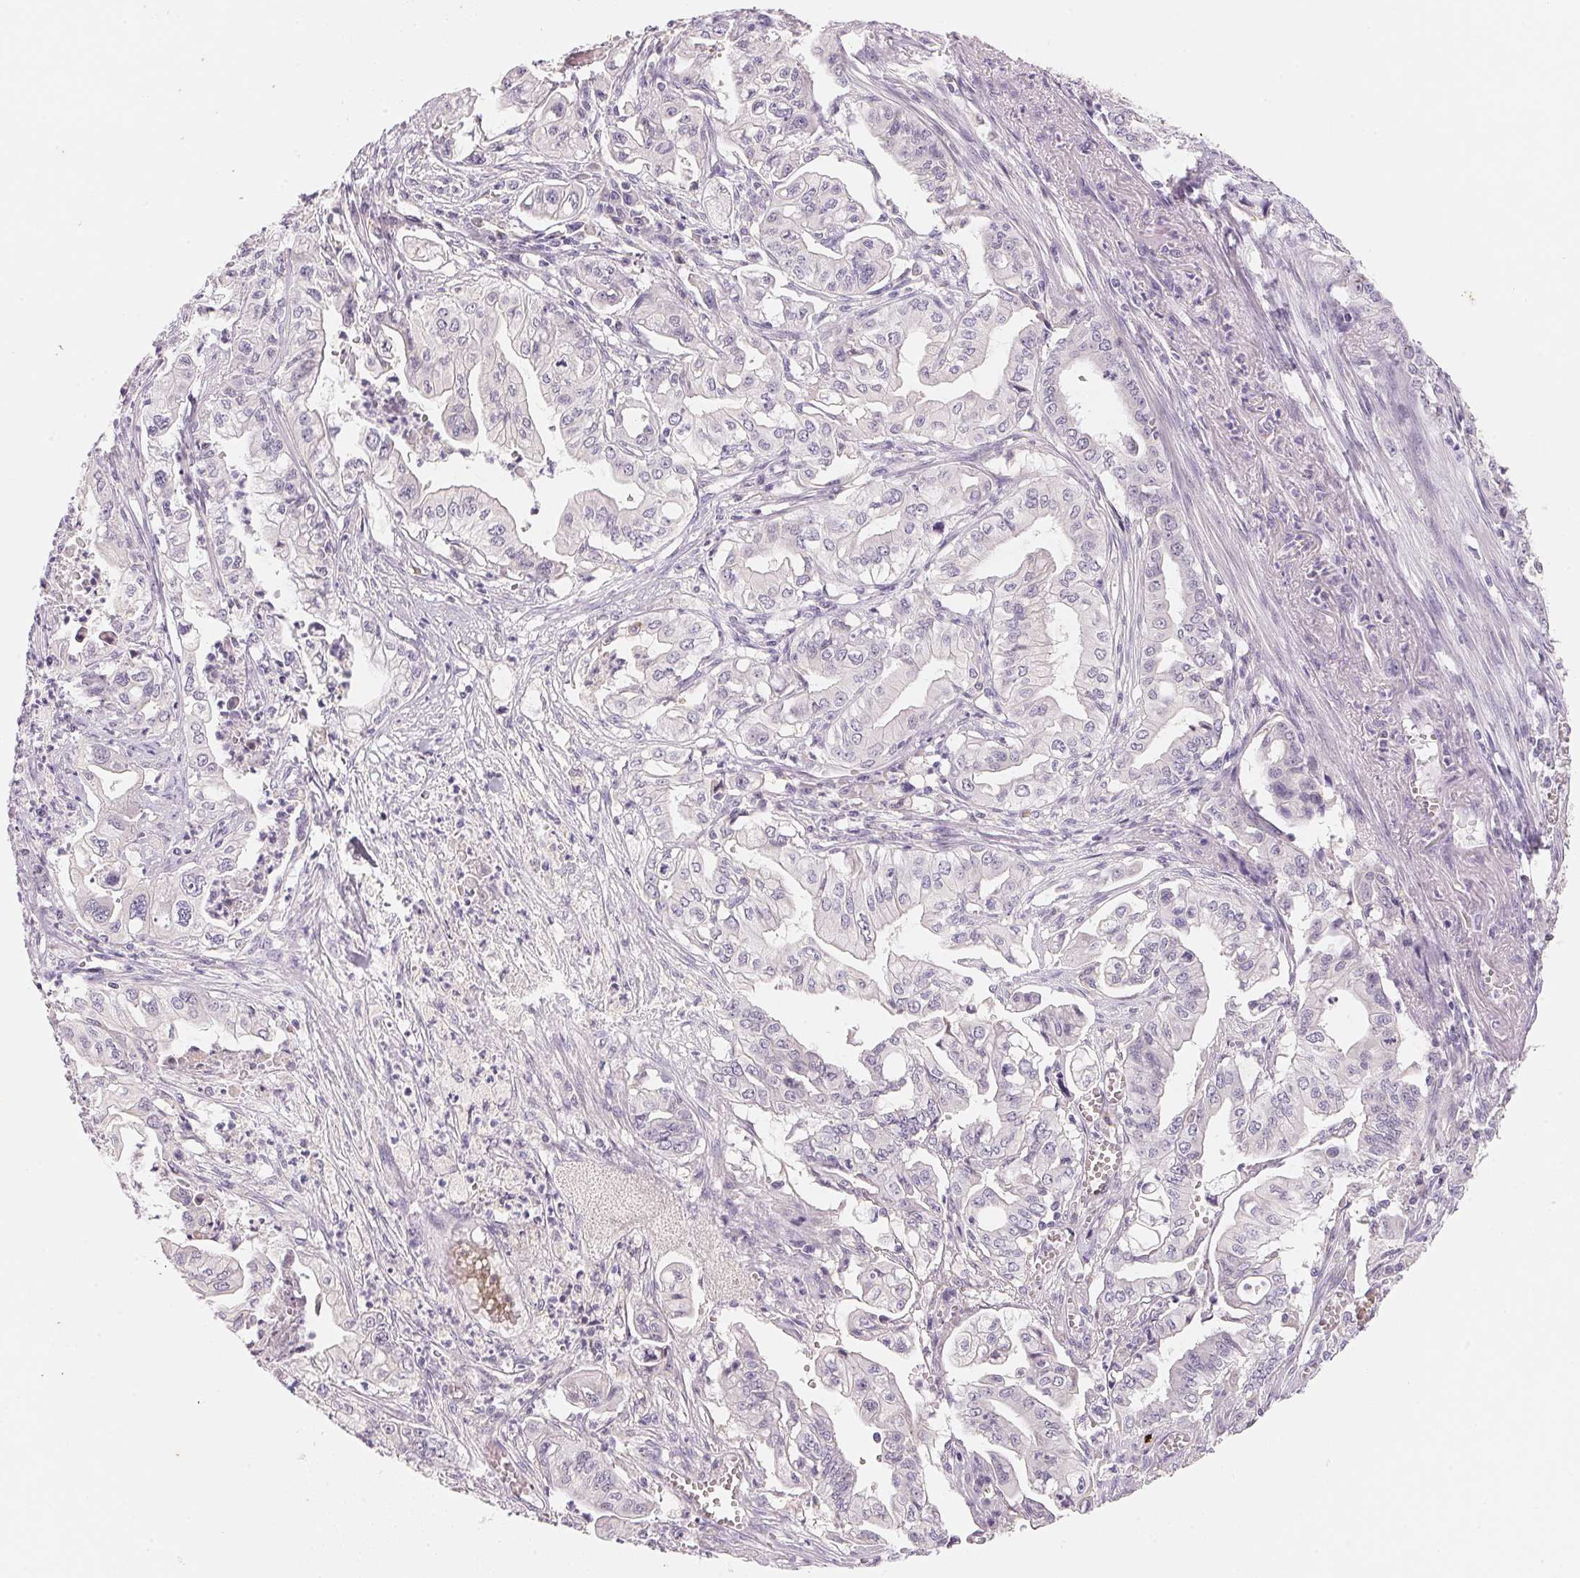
{"staining": {"intensity": "negative", "quantity": "none", "location": "none"}, "tissue": "pancreatic cancer", "cell_type": "Tumor cells", "image_type": "cancer", "snomed": [{"axis": "morphology", "description": "Adenocarcinoma, NOS"}, {"axis": "topography", "description": "Pancreas"}], "caption": "This is an immunohistochemistry (IHC) image of human pancreatic adenocarcinoma. There is no staining in tumor cells.", "gene": "MCOLN3", "patient": {"sex": "male", "age": 68}}